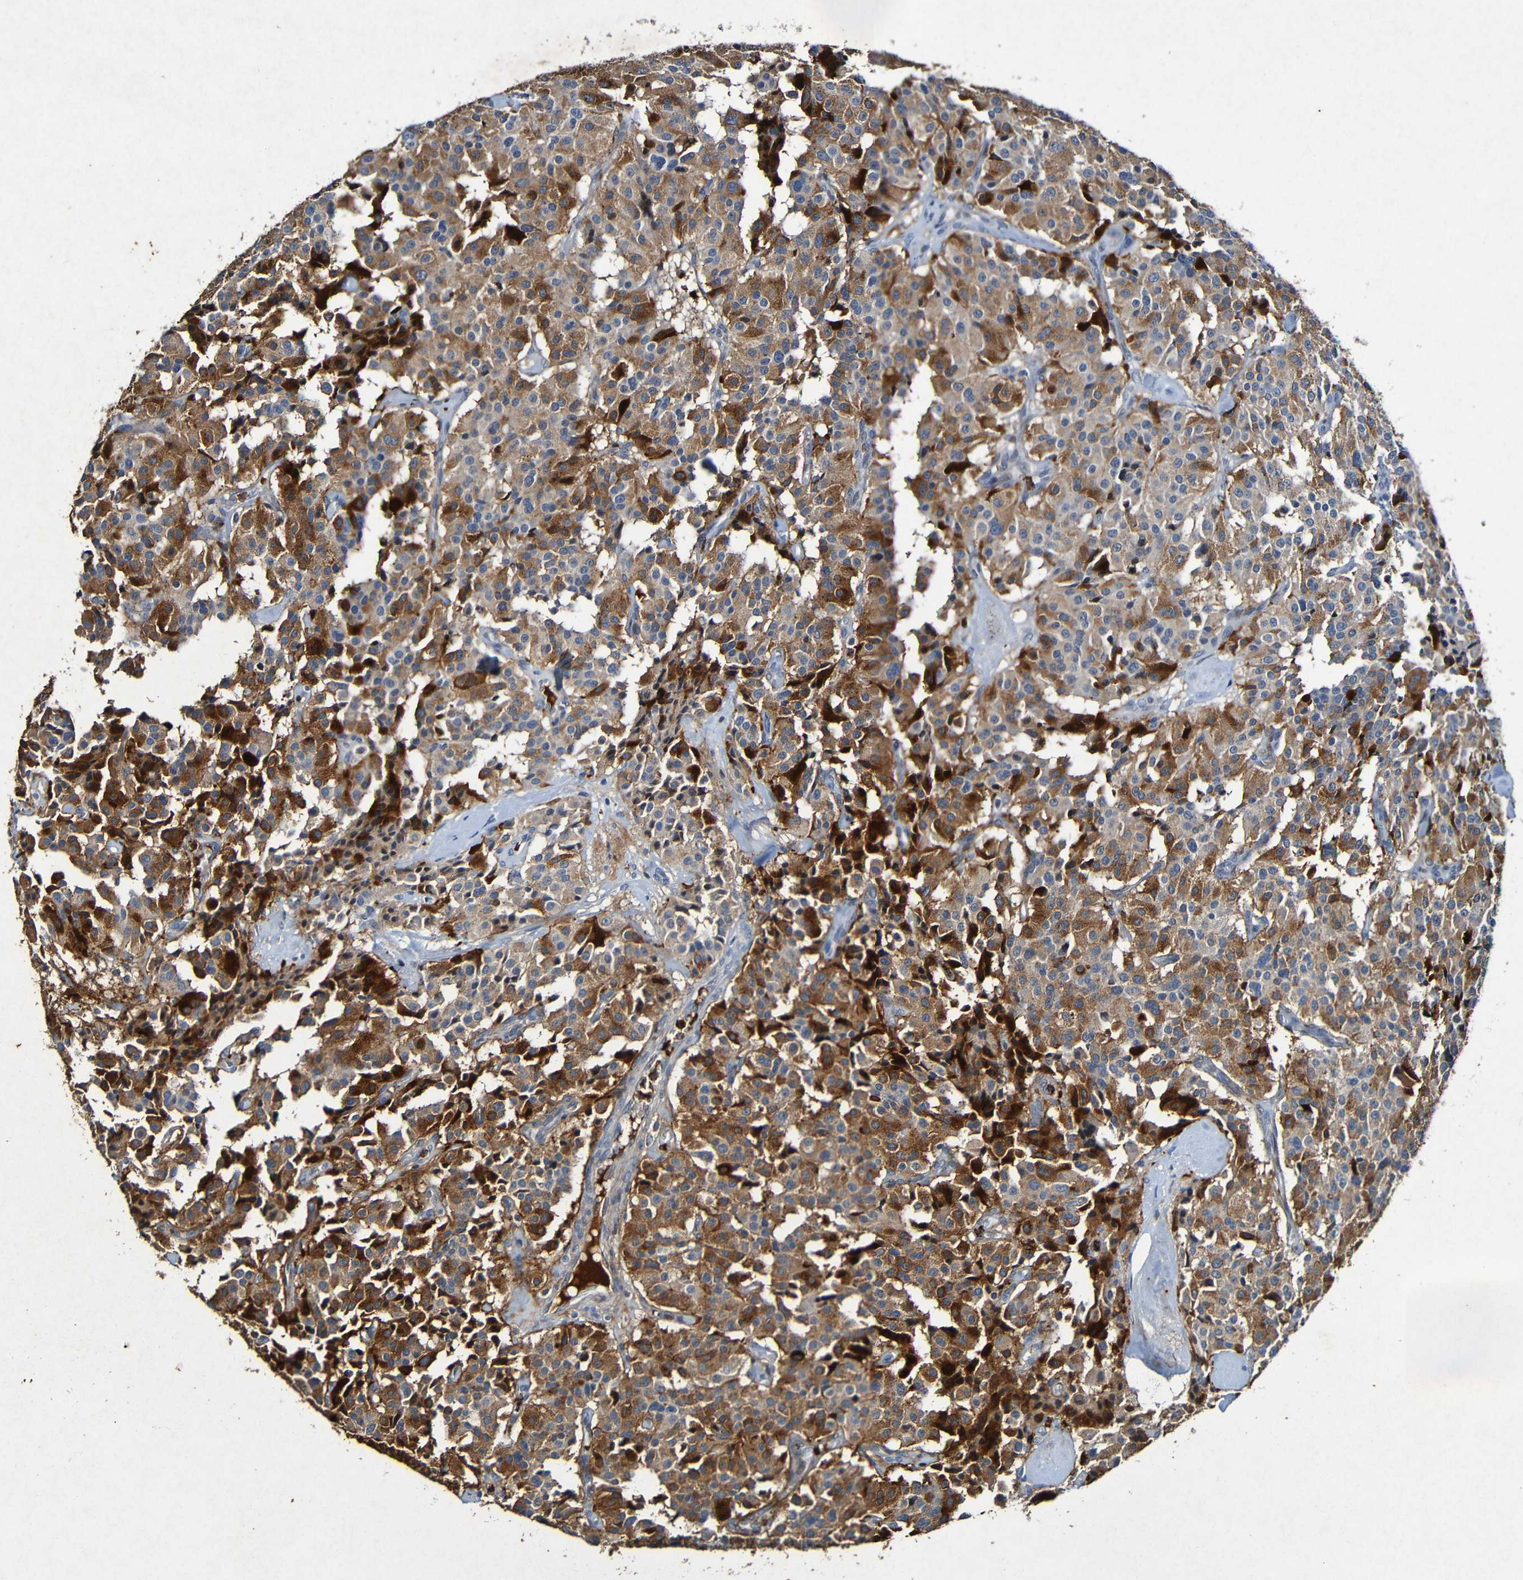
{"staining": {"intensity": "moderate", "quantity": ">75%", "location": "cytoplasmic/membranous"}, "tissue": "carcinoid", "cell_type": "Tumor cells", "image_type": "cancer", "snomed": [{"axis": "morphology", "description": "Carcinoid, malignant, NOS"}, {"axis": "topography", "description": "Lung"}], "caption": "This histopathology image shows immunohistochemistry (IHC) staining of human carcinoid (malignant), with medium moderate cytoplasmic/membranous positivity in approximately >75% of tumor cells.", "gene": "LRRC70", "patient": {"sex": "male", "age": 30}}